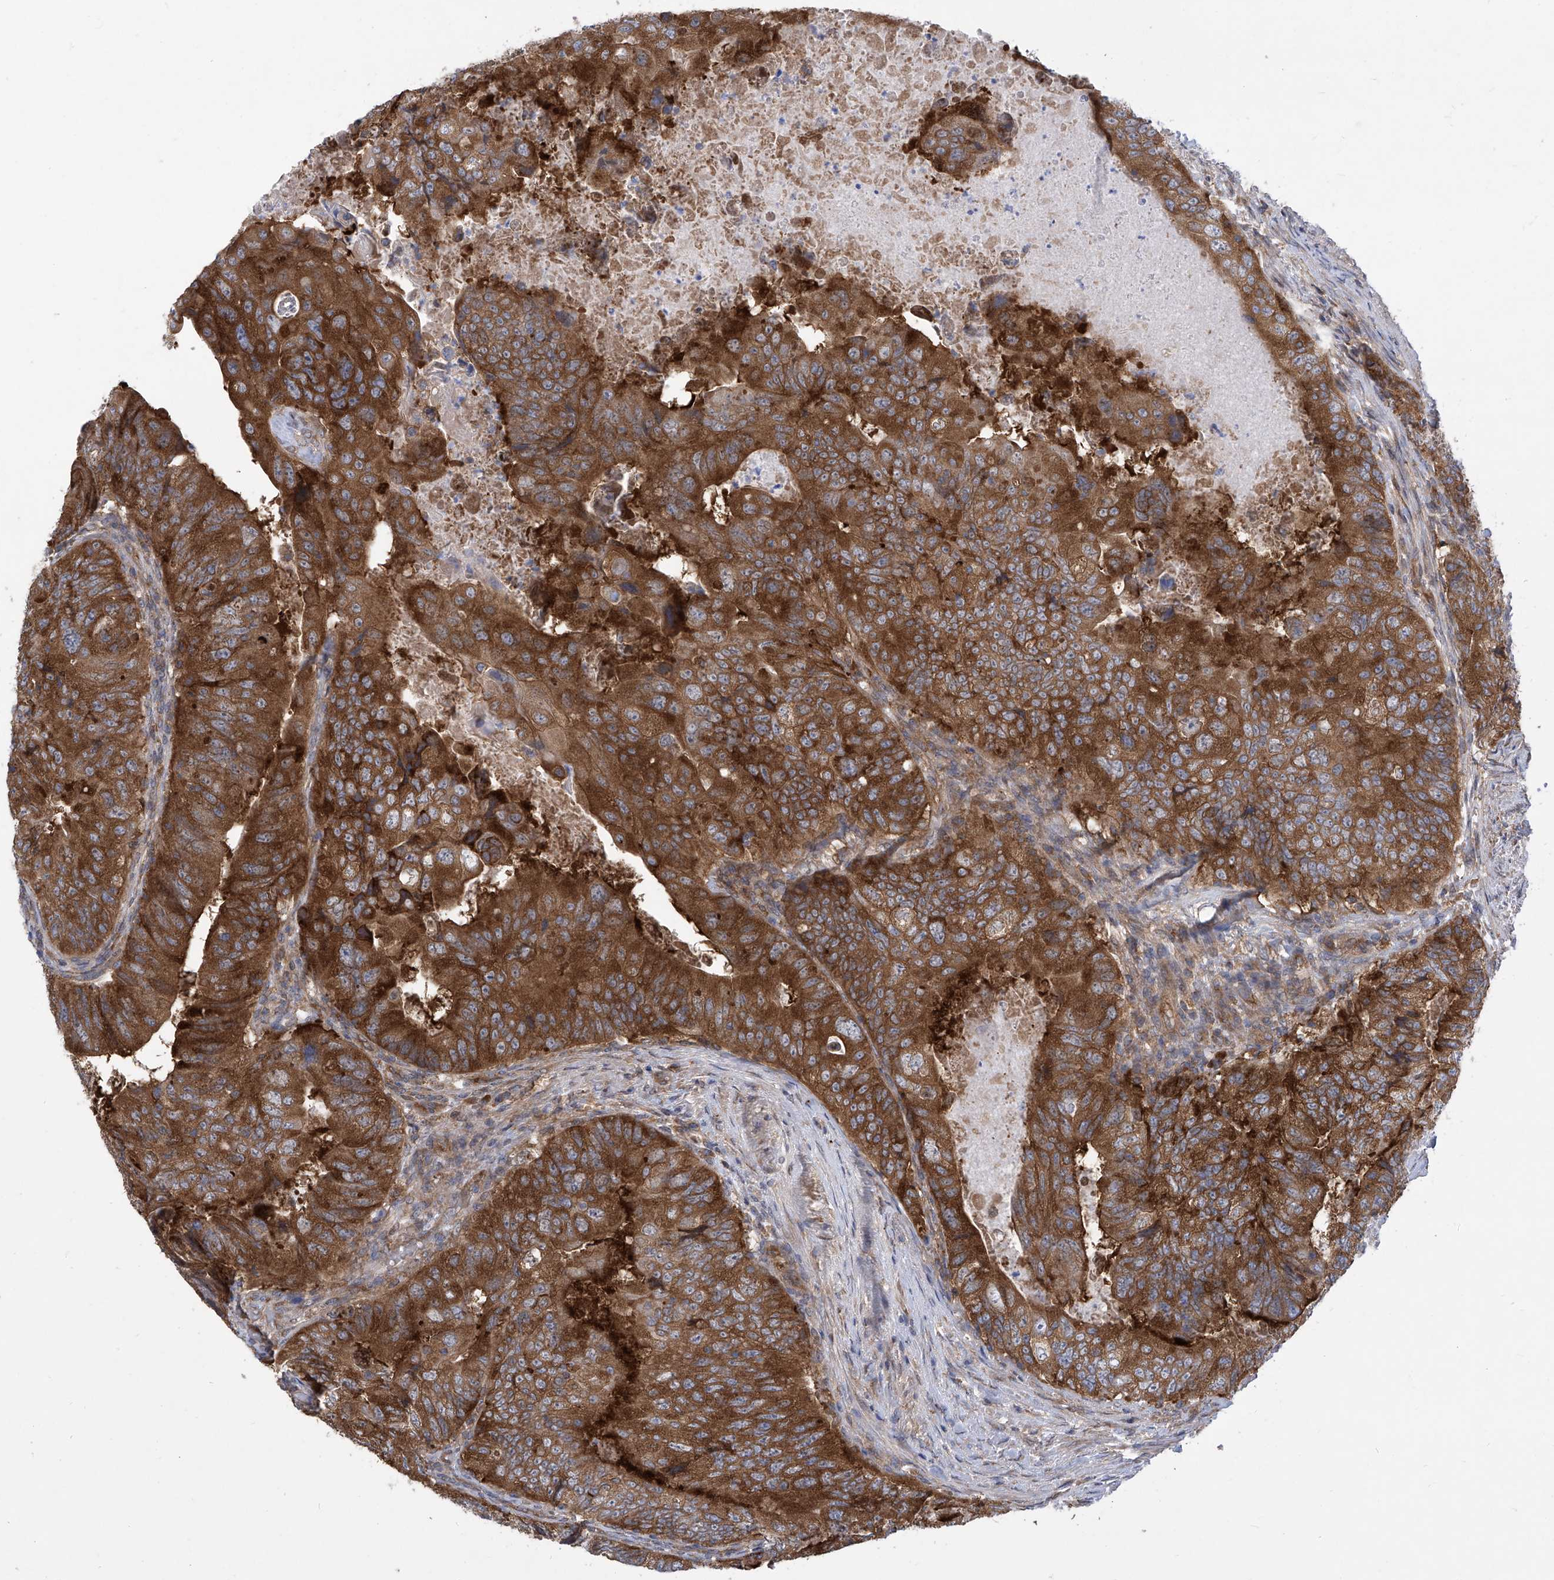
{"staining": {"intensity": "strong", "quantity": ">75%", "location": "cytoplasmic/membranous"}, "tissue": "colorectal cancer", "cell_type": "Tumor cells", "image_type": "cancer", "snomed": [{"axis": "morphology", "description": "Adenocarcinoma, NOS"}, {"axis": "topography", "description": "Rectum"}], "caption": "Protein expression analysis of human adenocarcinoma (colorectal) reveals strong cytoplasmic/membranous staining in about >75% of tumor cells.", "gene": "EIF3M", "patient": {"sex": "male", "age": 63}}